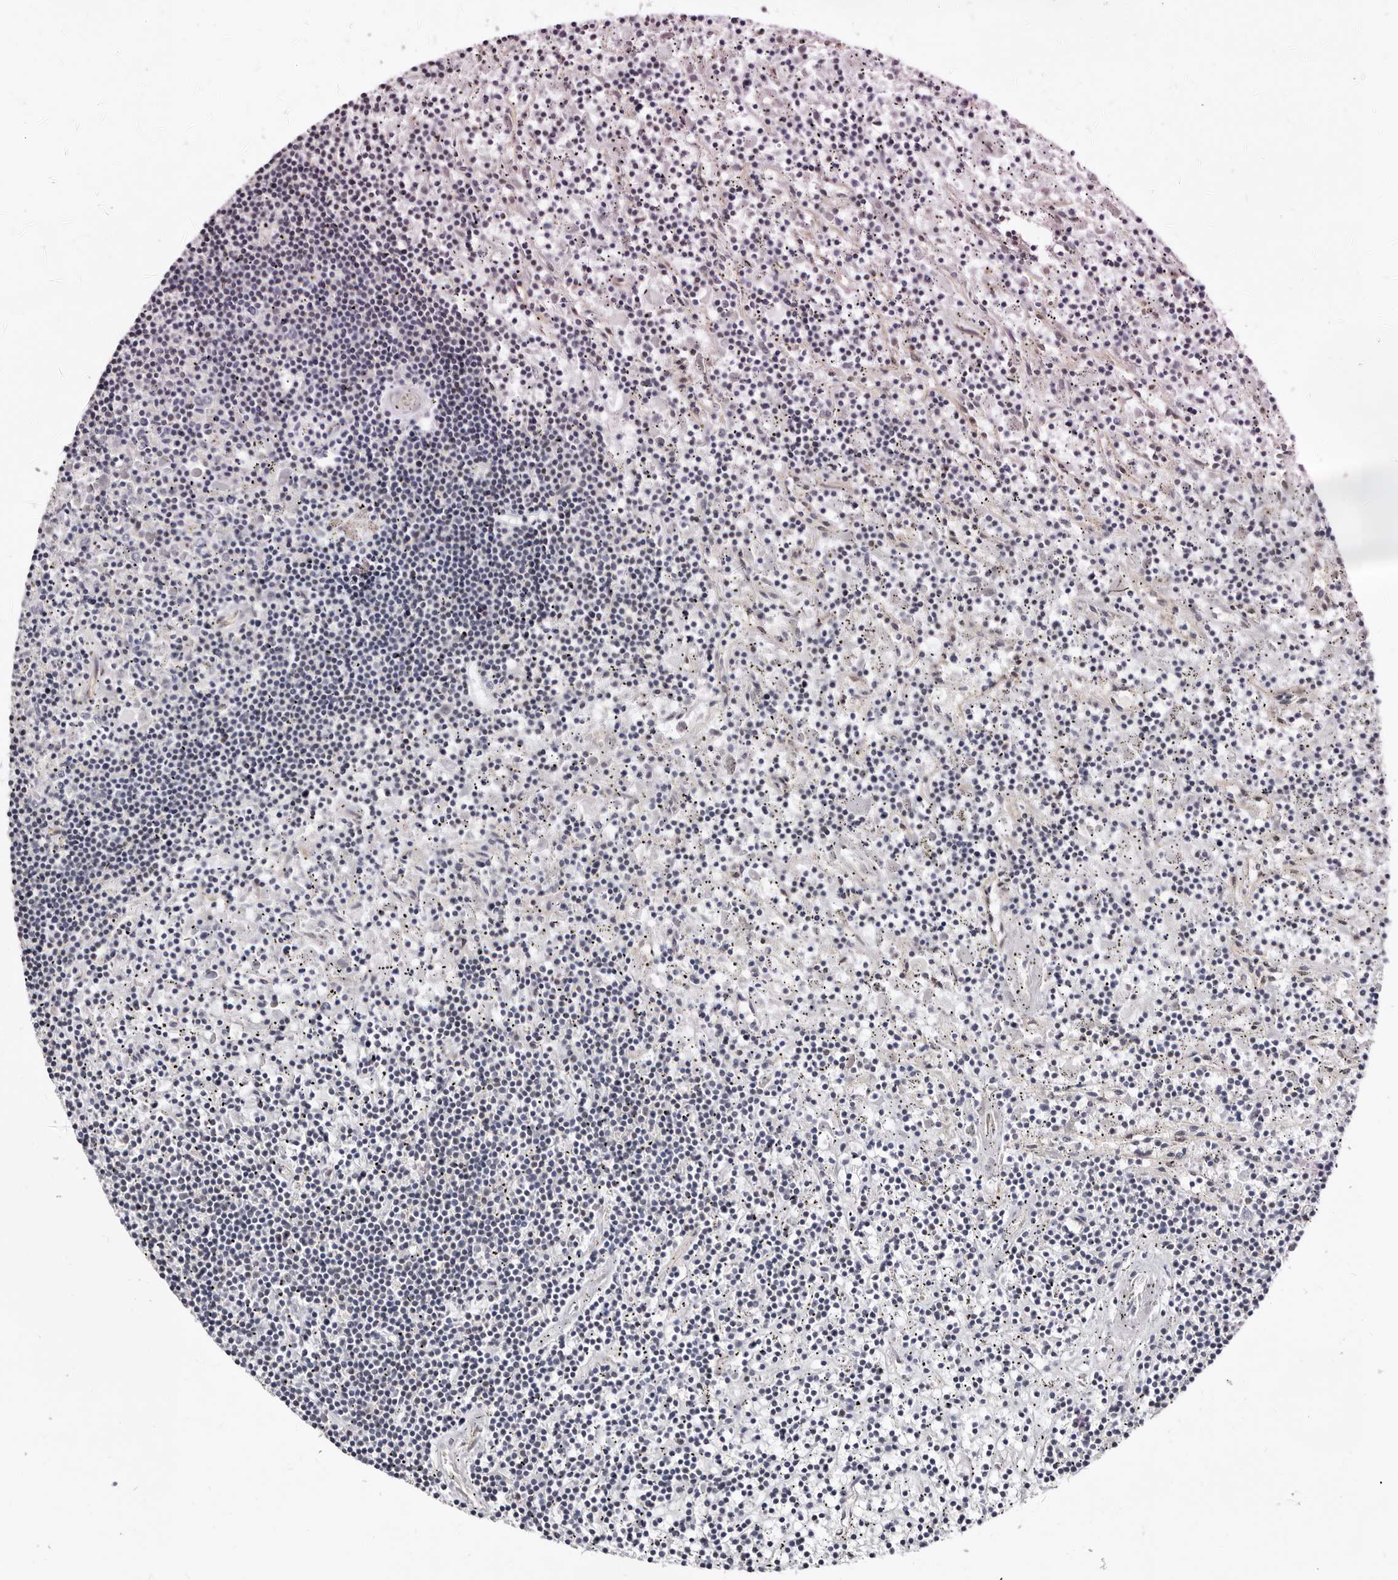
{"staining": {"intensity": "negative", "quantity": "none", "location": "none"}, "tissue": "lymphoma", "cell_type": "Tumor cells", "image_type": "cancer", "snomed": [{"axis": "morphology", "description": "Malignant lymphoma, non-Hodgkin's type, Low grade"}, {"axis": "topography", "description": "Spleen"}], "caption": "Immunohistochemistry image of neoplastic tissue: low-grade malignant lymphoma, non-Hodgkin's type stained with DAB displays no significant protein staining in tumor cells.", "gene": "KHDRBS2", "patient": {"sex": "male", "age": 76}}